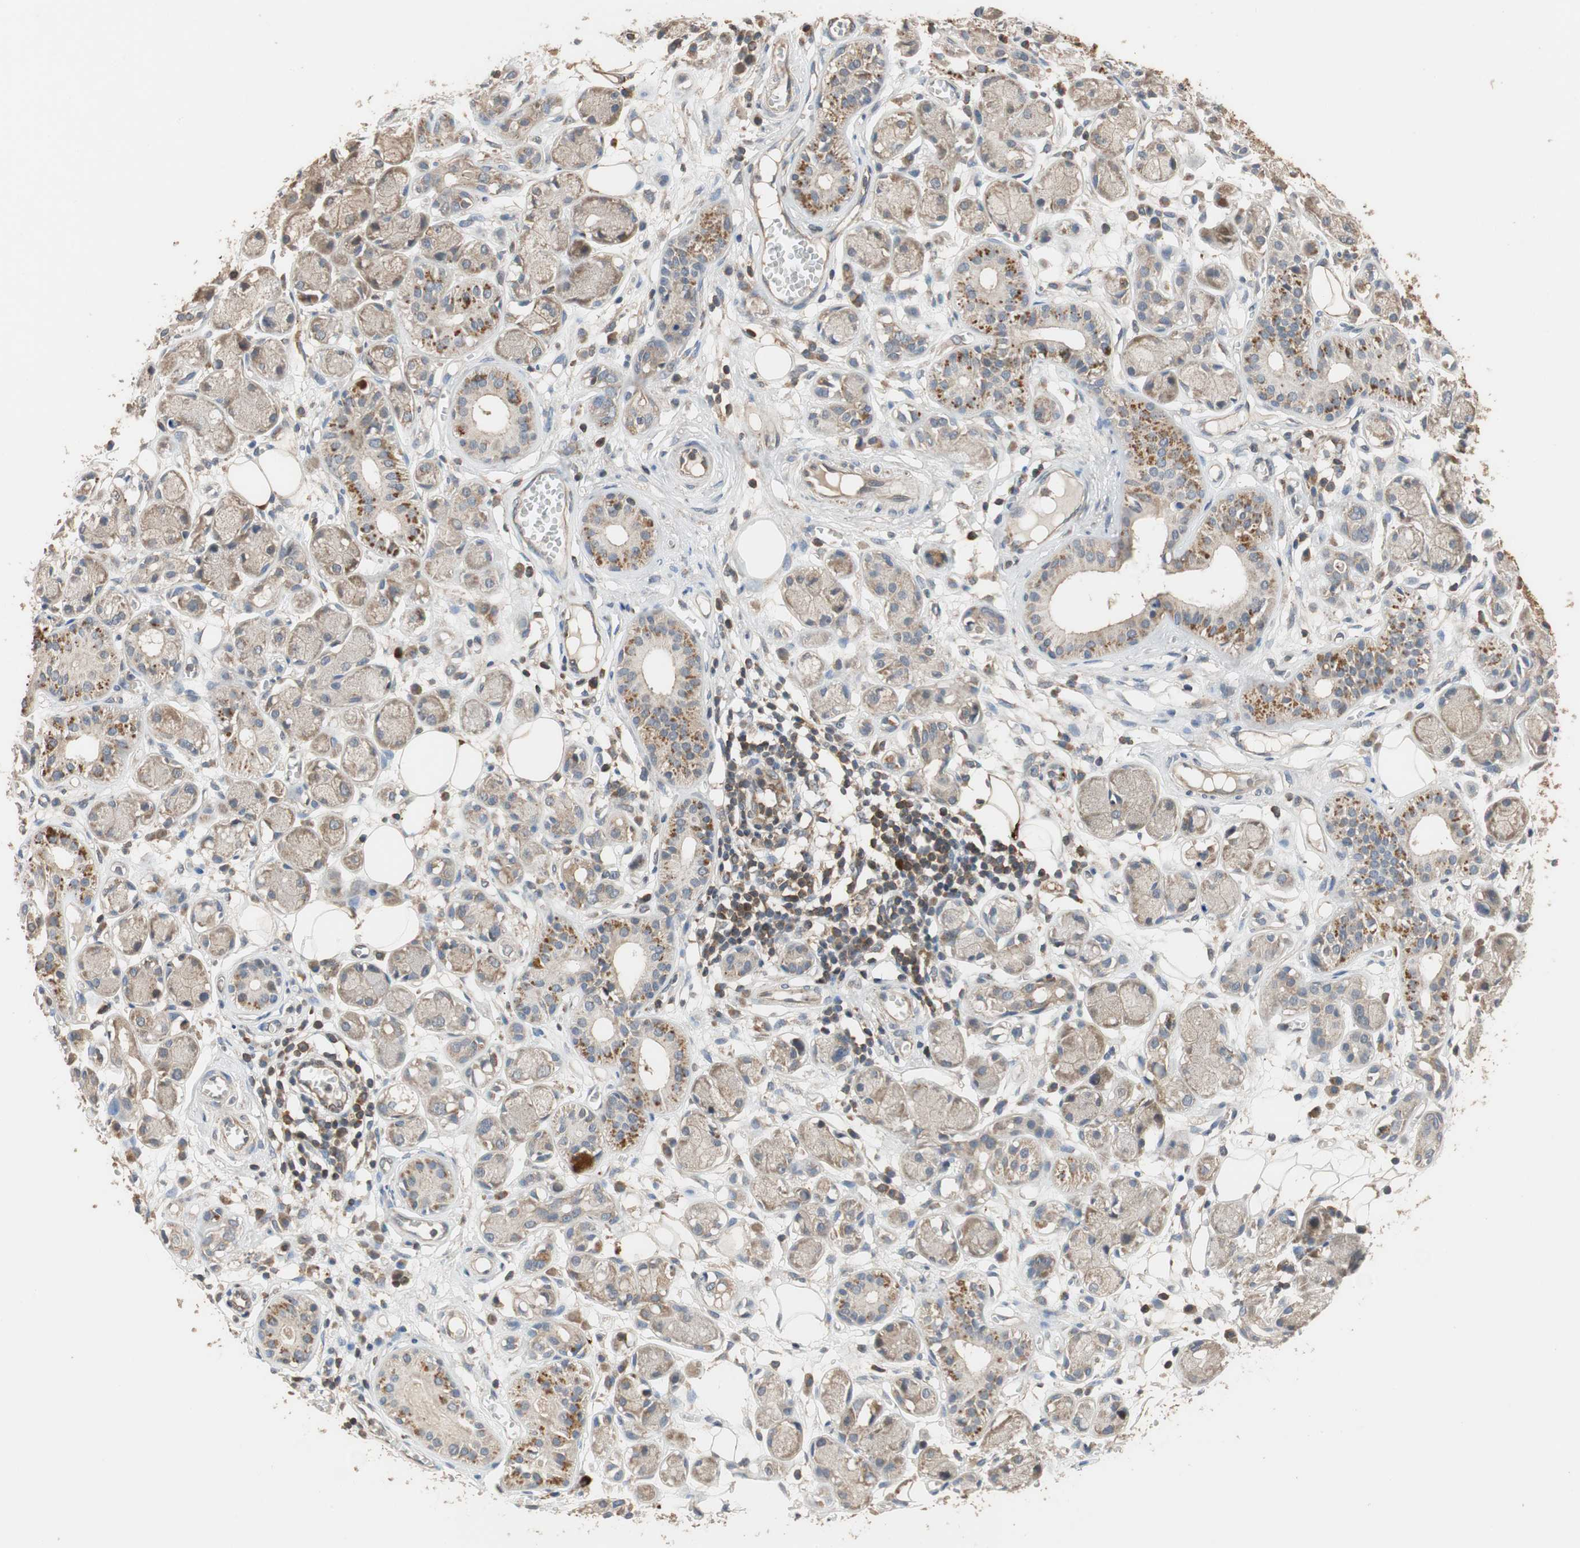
{"staining": {"intensity": "weak", "quantity": "25%-75%", "location": "cytoplasmic/membranous"}, "tissue": "adipose tissue", "cell_type": "Adipocytes", "image_type": "normal", "snomed": [{"axis": "morphology", "description": "Normal tissue, NOS"}, {"axis": "morphology", "description": "Inflammation, NOS"}, {"axis": "topography", "description": "Vascular tissue"}, {"axis": "topography", "description": "Salivary gland"}], "caption": "Unremarkable adipose tissue was stained to show a protein in brown. There is low levels of weak cytoplasmic/membranous staining in about 25%-75% of adipocytes. (brown staining indicates protein expression, while blue staining denotes nuclei).", "gene": "MAP4K2", "patient": {"sex": "female", "age": 75}}